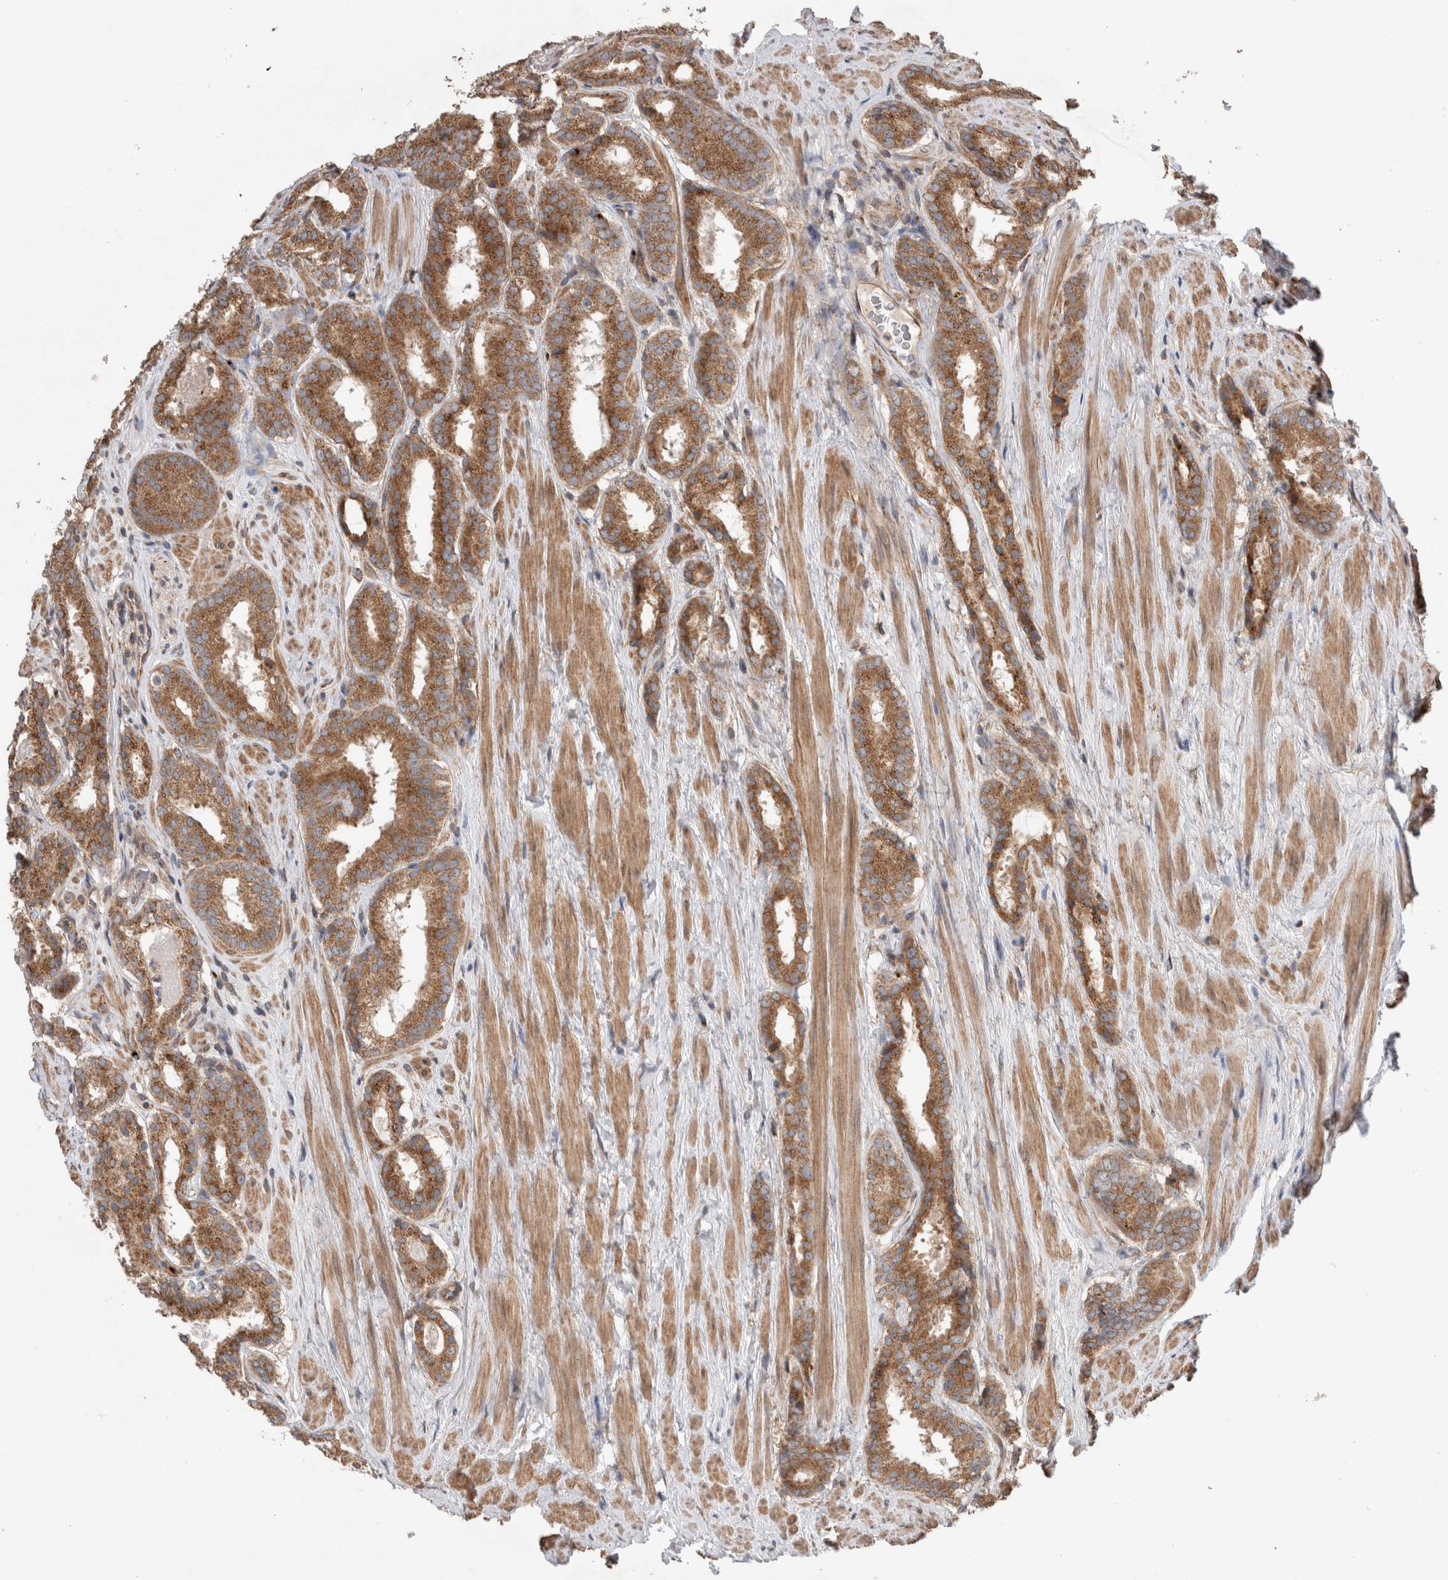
{"staining": {"intensity": "moderate", "quantity": ">75%", "location": "cytoplasmic/membranous"}, "tissue": "prostate cancer", "cell_type": "Tumor cells", "image_type": "cancer", "snomed": [{"axis": "morphology", "description": "Adenocarcinoma, Low grade"}, {"axis": "topography", "description": "Prostate"}], "caption": "IHC of human low-grade adenocarcinoma (prostate) reveals medium levels of moderate cytoplasmic/membranous staining in approximately >75% of tumor cells.", "gene": "TRIM5", "patient": {"sex": "male", "age": 69}}